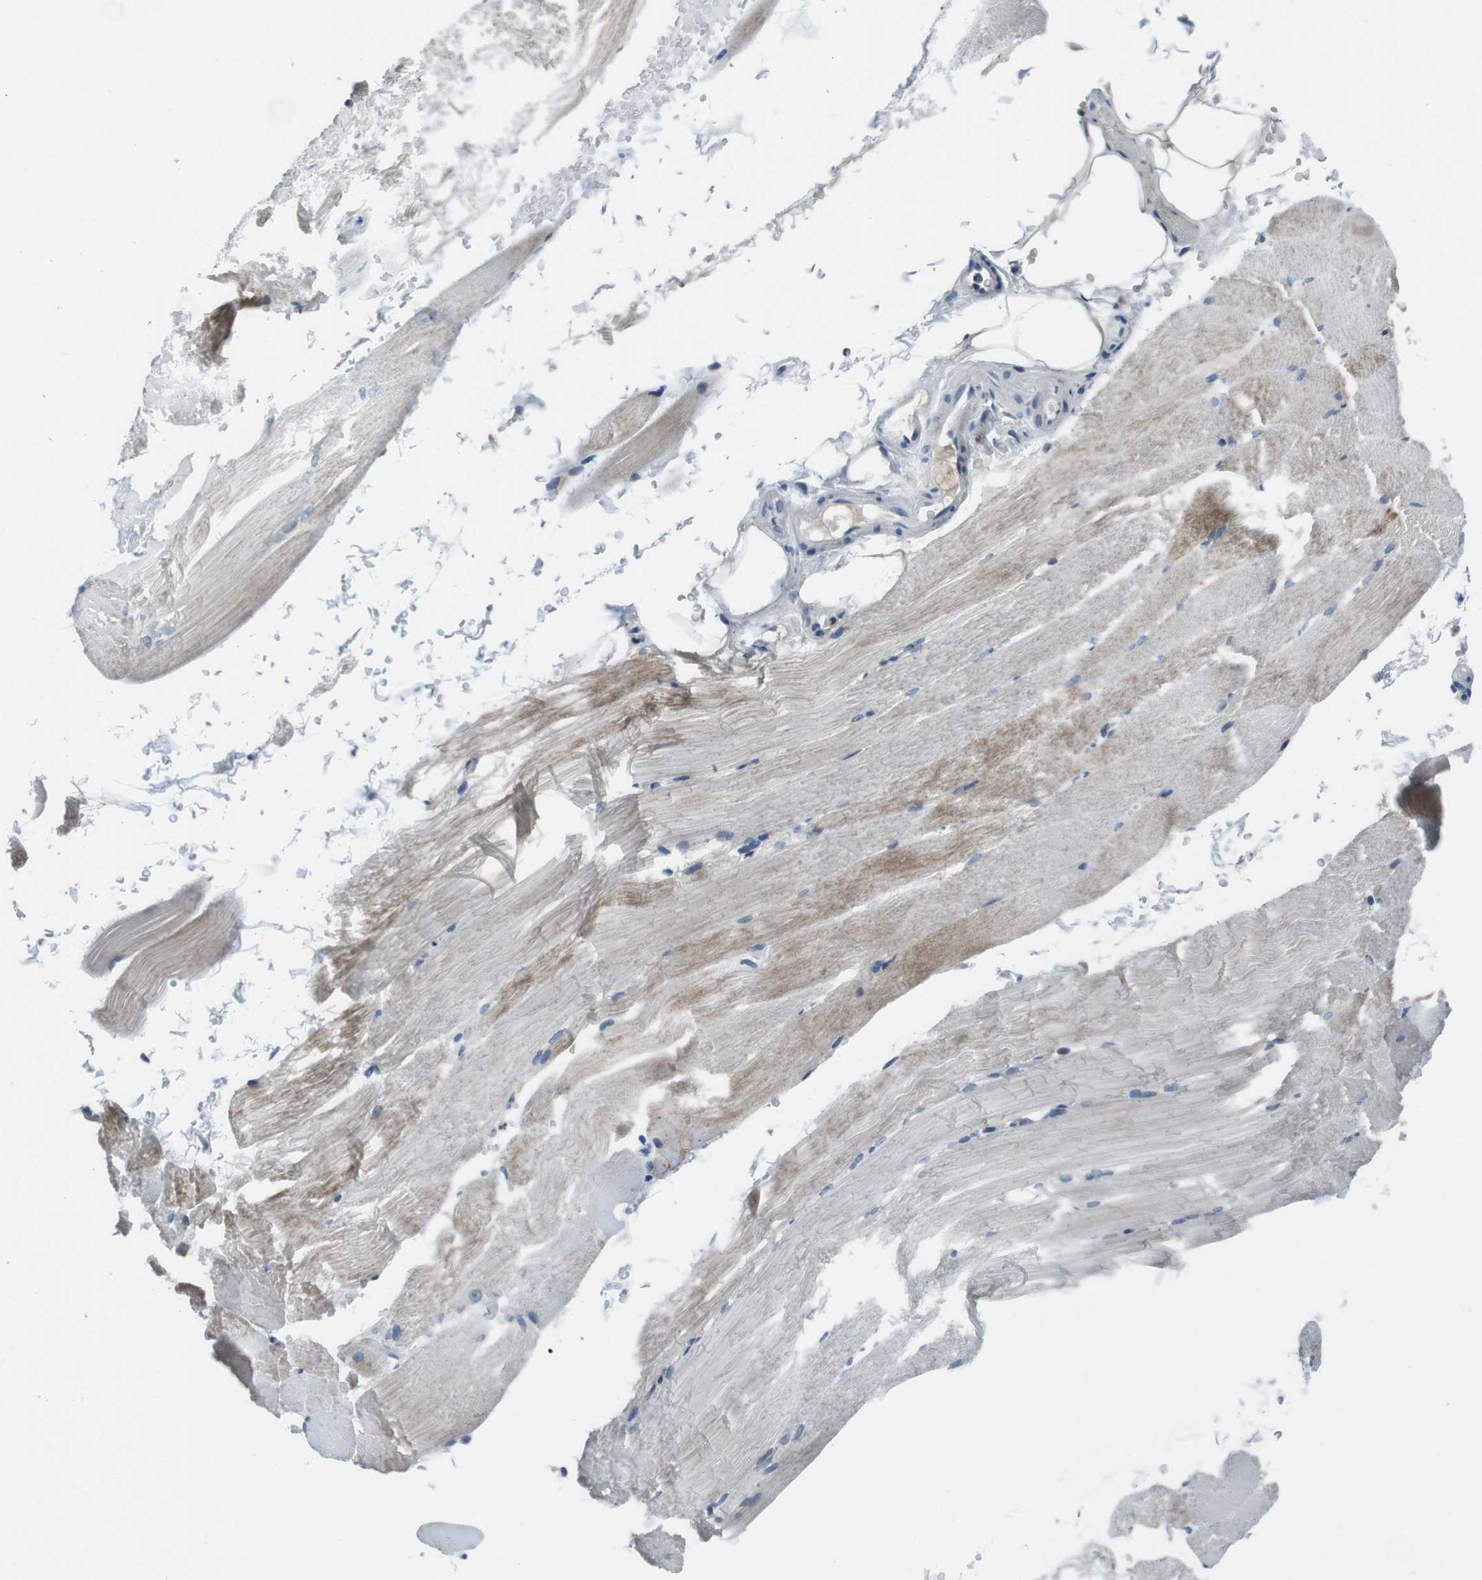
{"staining": {"intensity": "moderate", "quantity": "<25%", "location": "cytoplasmic/membranous"}, "tissue": "skeletal muscle", "cell_type": "Myocytes", "image_type": "normal", "snomed": [{"axis": "morphology", "description": "Normal tissue, NOS"}, {"axis": "topography", "description": "Skeletal muscle"}, {"axis": "topography", "description": "Parathyroid gland"}], "caption": "Skeletal muscle stained with a brown dye shows moderate cytoplasmic/membranous positive expression in approximately <25% of myocytes.", "gene": "KCNJ5", "patient": {"sex": "female", "age": 37}}